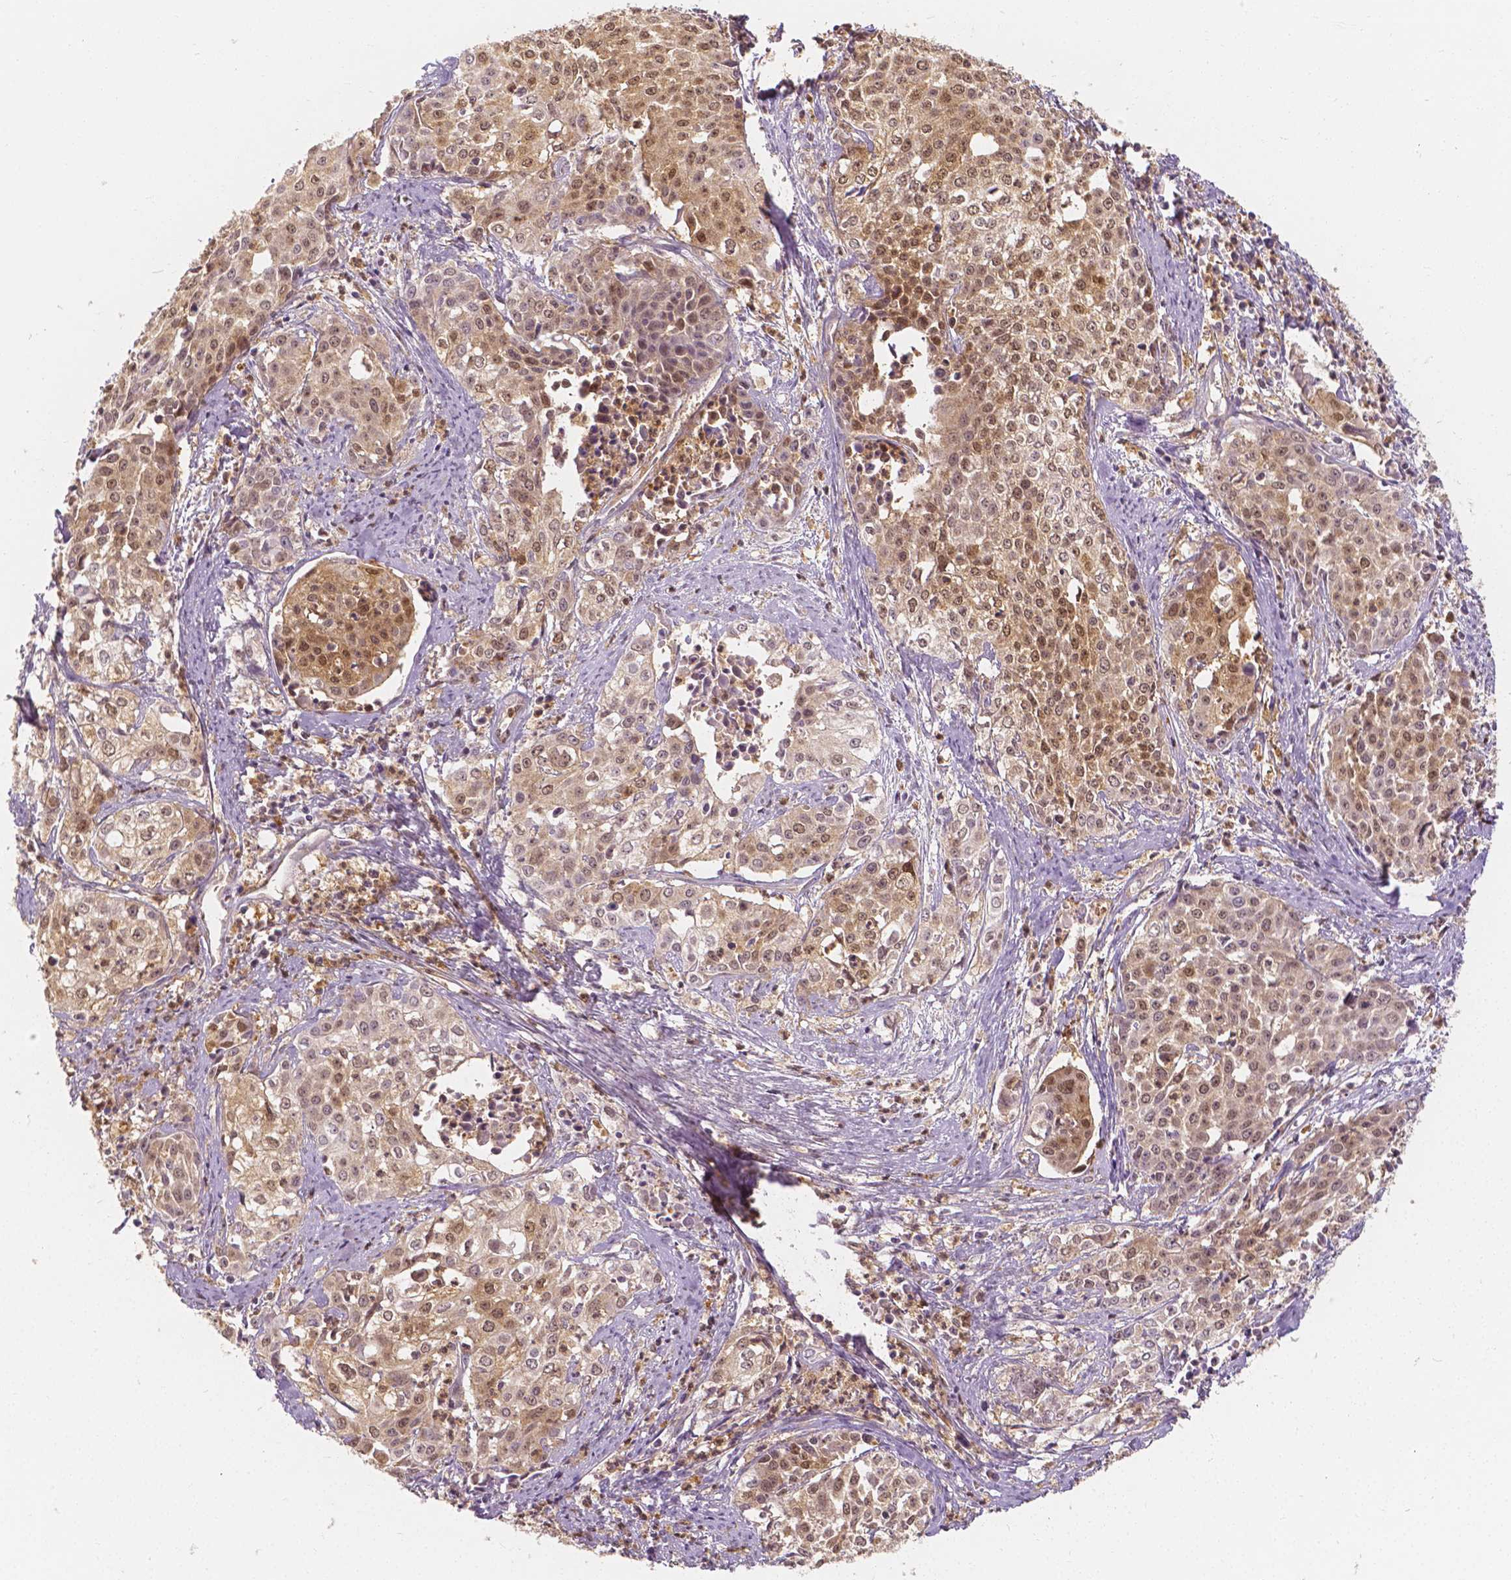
{"staining": {"intensity": "moderate", "quantity": "25%-75%", "location": "cytoplasmic/membranous,nuclear"}, "tissue": "cervical cancer", "cell_type": "Tumor cells", "image_type": "cancer", "snomed": [{"axis": "morphology", "description": "Squamous cell carcinoma, NOS"}, {"axis": "topography", "description": "Cervix"}], "caption": "Brown immunohistochemical staining in cervical cancer demonstrates moderate cytoplasmic/membranous and nuclear staining in about 25%-75% of tumor cells.", "gene": "NAPRT", "patient": {"sex": "female", "age": 39}}